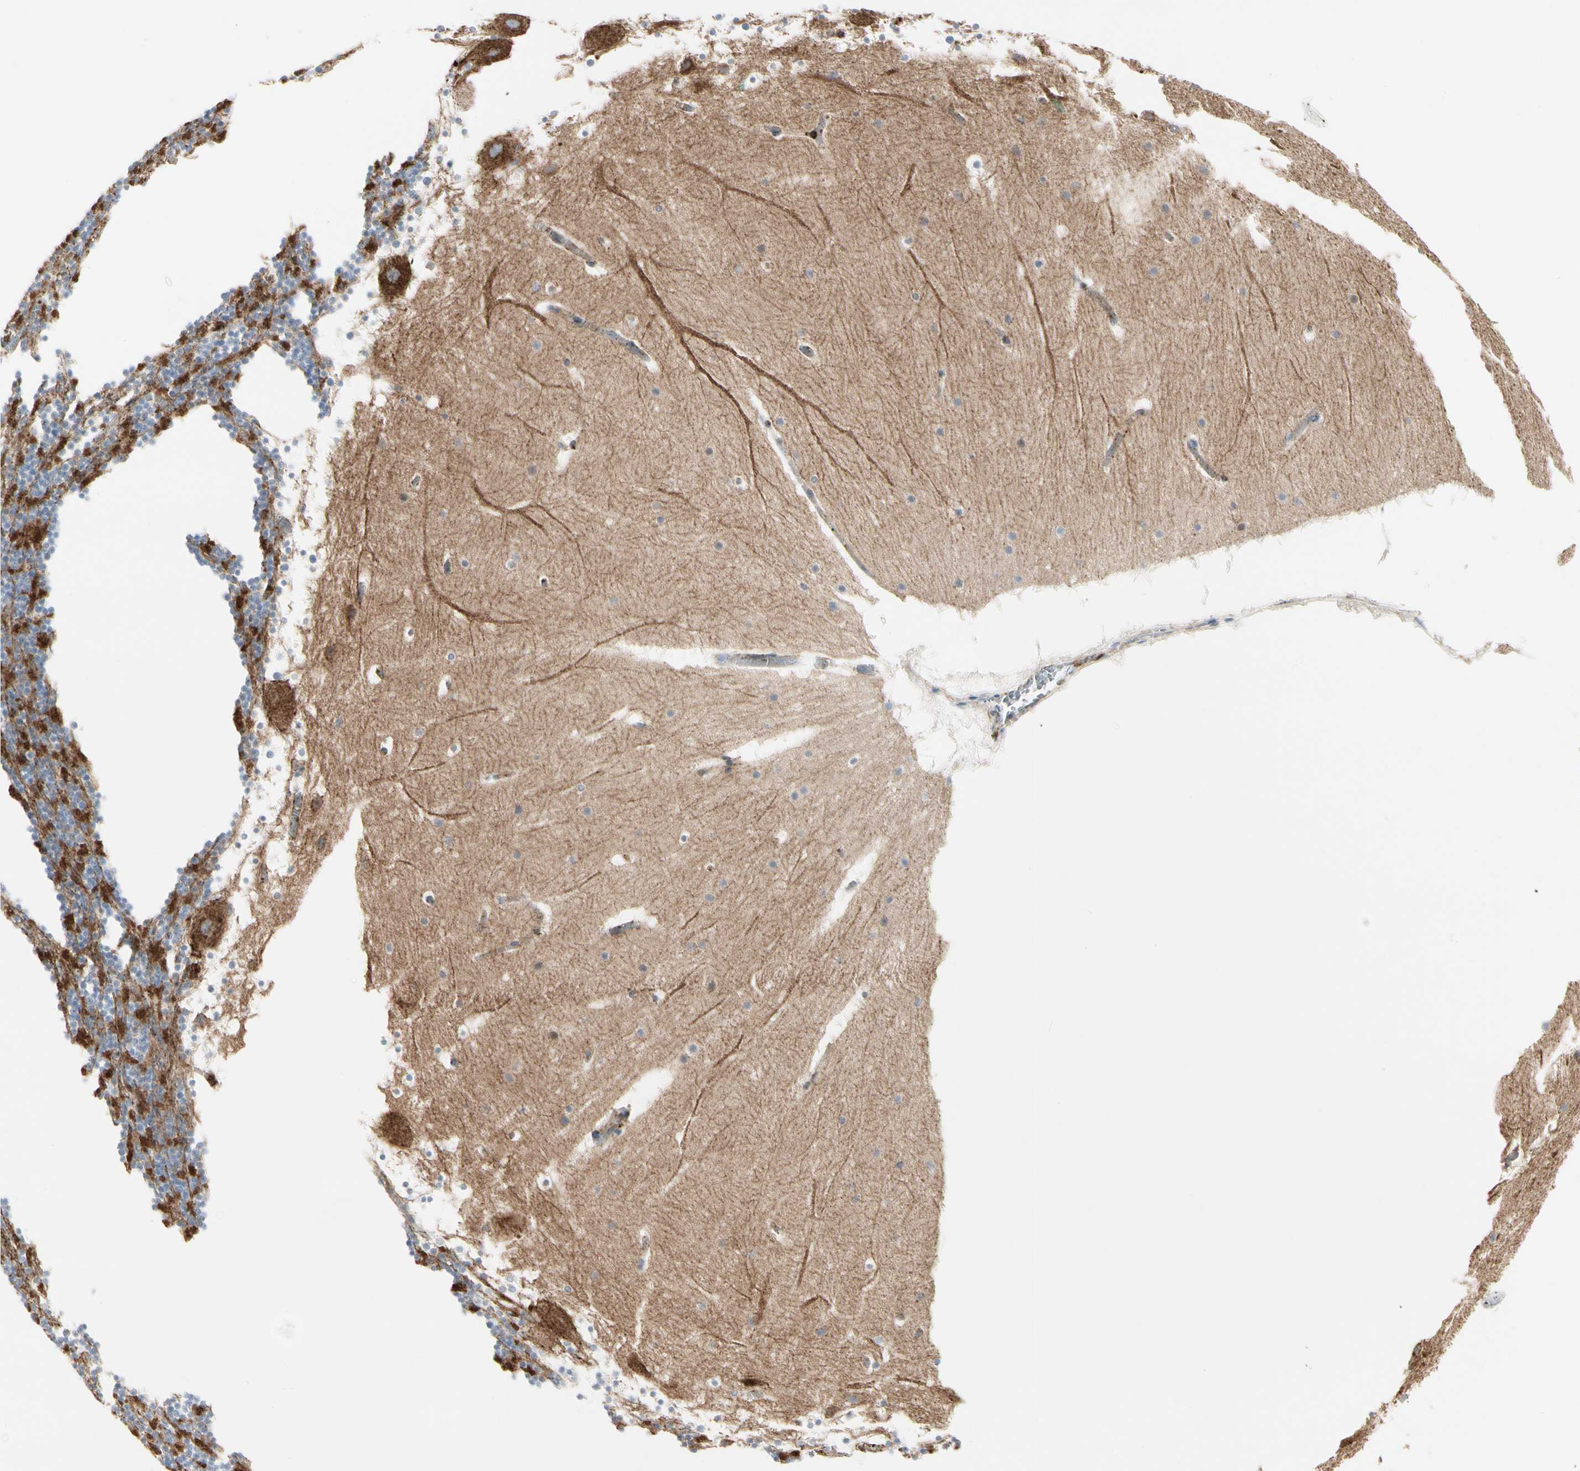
{"staining": {"intensity": "moderate", "quantity": "25%-75%", "location": "cytoplasmic/membranous"}, "tissue": "cerebellum", "cell_type": "Cells in granular layer", "image_type": "normal", "snomed": [{"axis": "morphology", "description": "Normal tissue, NOS"}, {"axis": "topography", "description": "Cerebellum"}], "caption": "Moderate cytoplasmic/membranous protein positivity is appreciated in approximately 25%-75% of cells in granular layer in cerebellum. The staining was performed using DAB to visualize the protein expression in brown, while the nuclei were stained in blue with hematoxylin (Magnification: 20x).", "gene": "CLEC2B", "patient": {"sex": "male", "age": 45}}